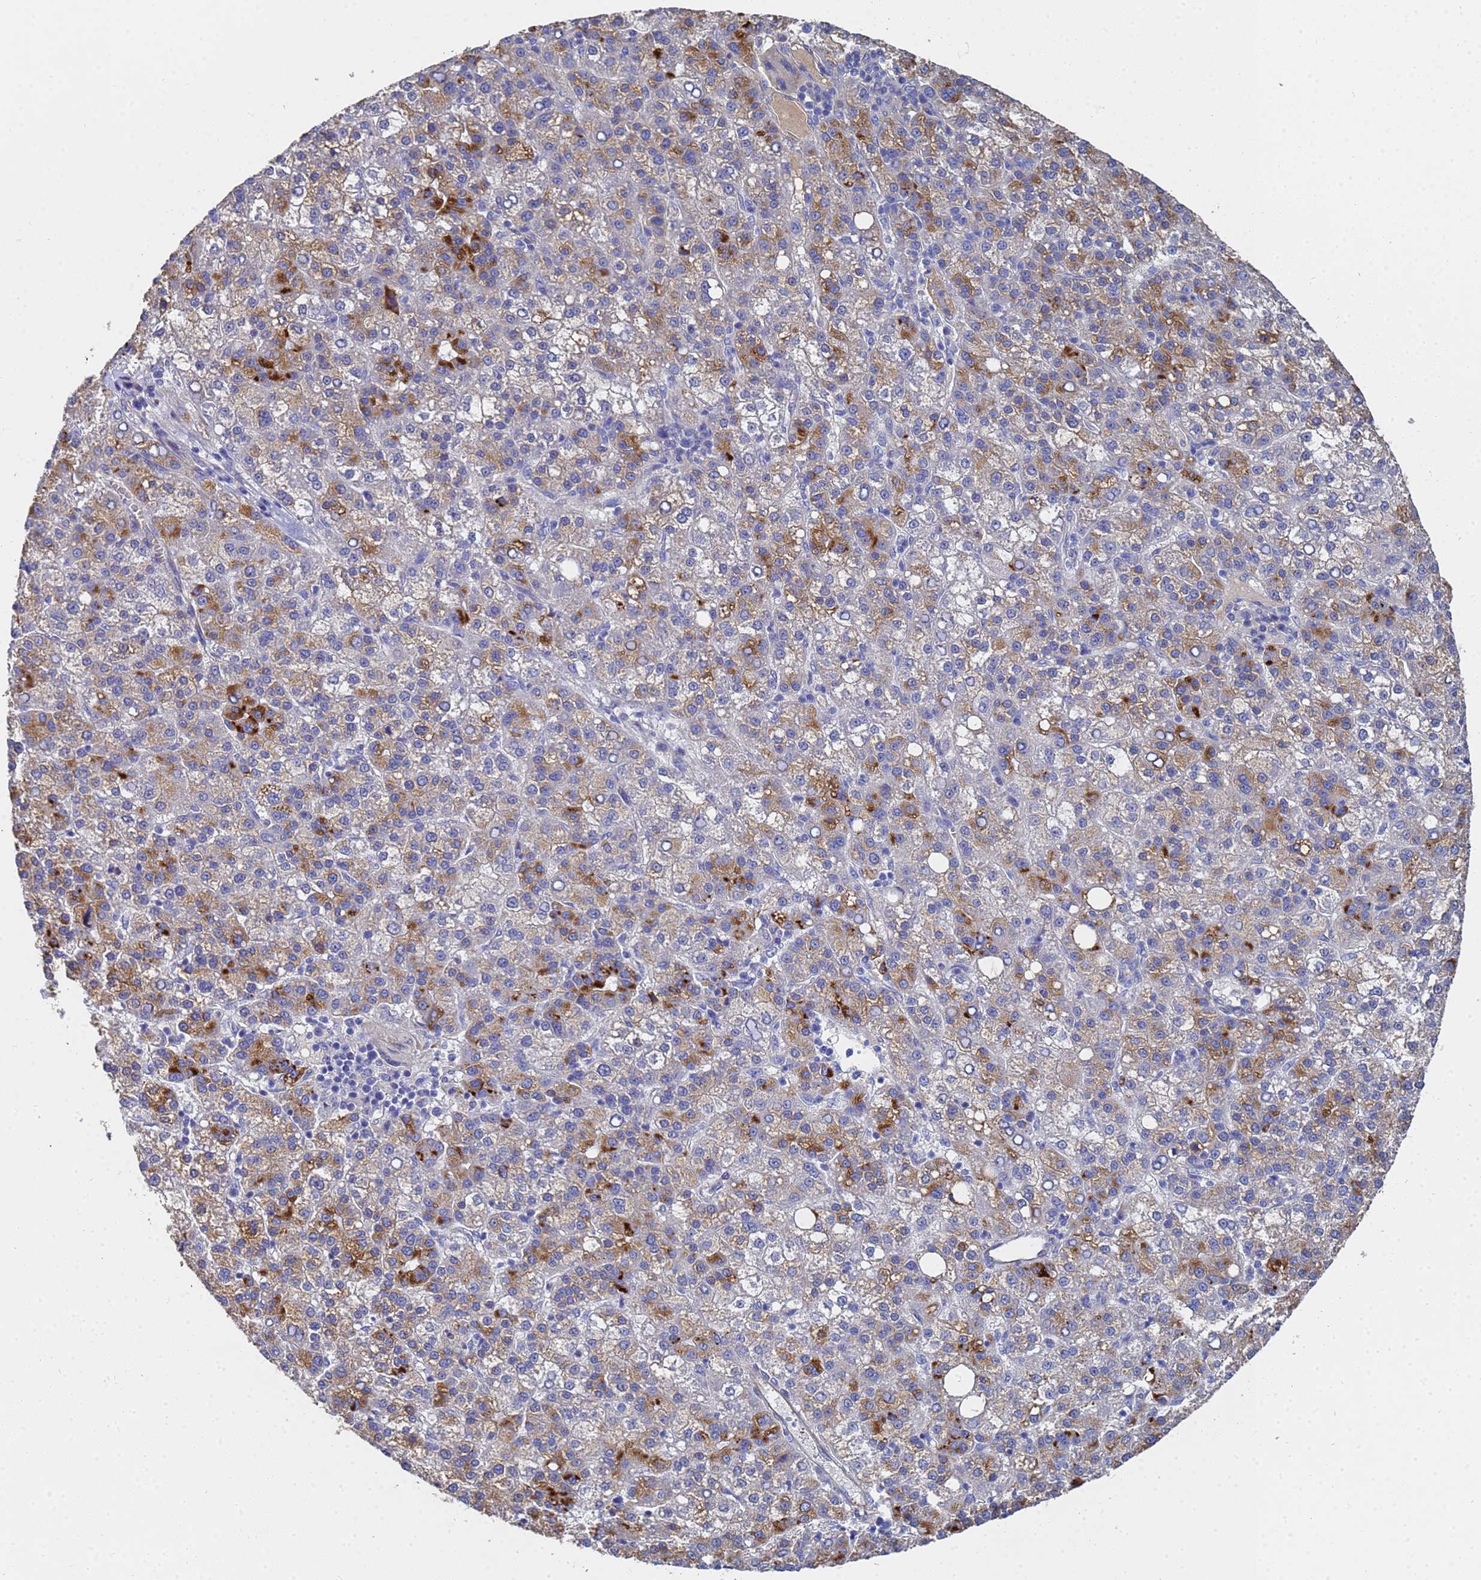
{"staining": {"intensity": "strong", "quantity": "25%-75%", "location": "cytoplasmic/membranous"}, "tissue": "liver cancer", "cell_type": "Tumor cells", "image_type": "cancer", "snomed": [{"axis": "morphology", "description": "Carcinoma, Hepatocellular, NOS"}, {"axis": "topography", "description": "Liver"}], "caption": "Immunohistochemical staining of liver hepatocellular carcinoma reveals strong cytoplasmic/membranous protein expression in approximately 25%-75% of tumor cells.", "gene": "SYT13", "patient": {"sex": "female", "age": 58}}